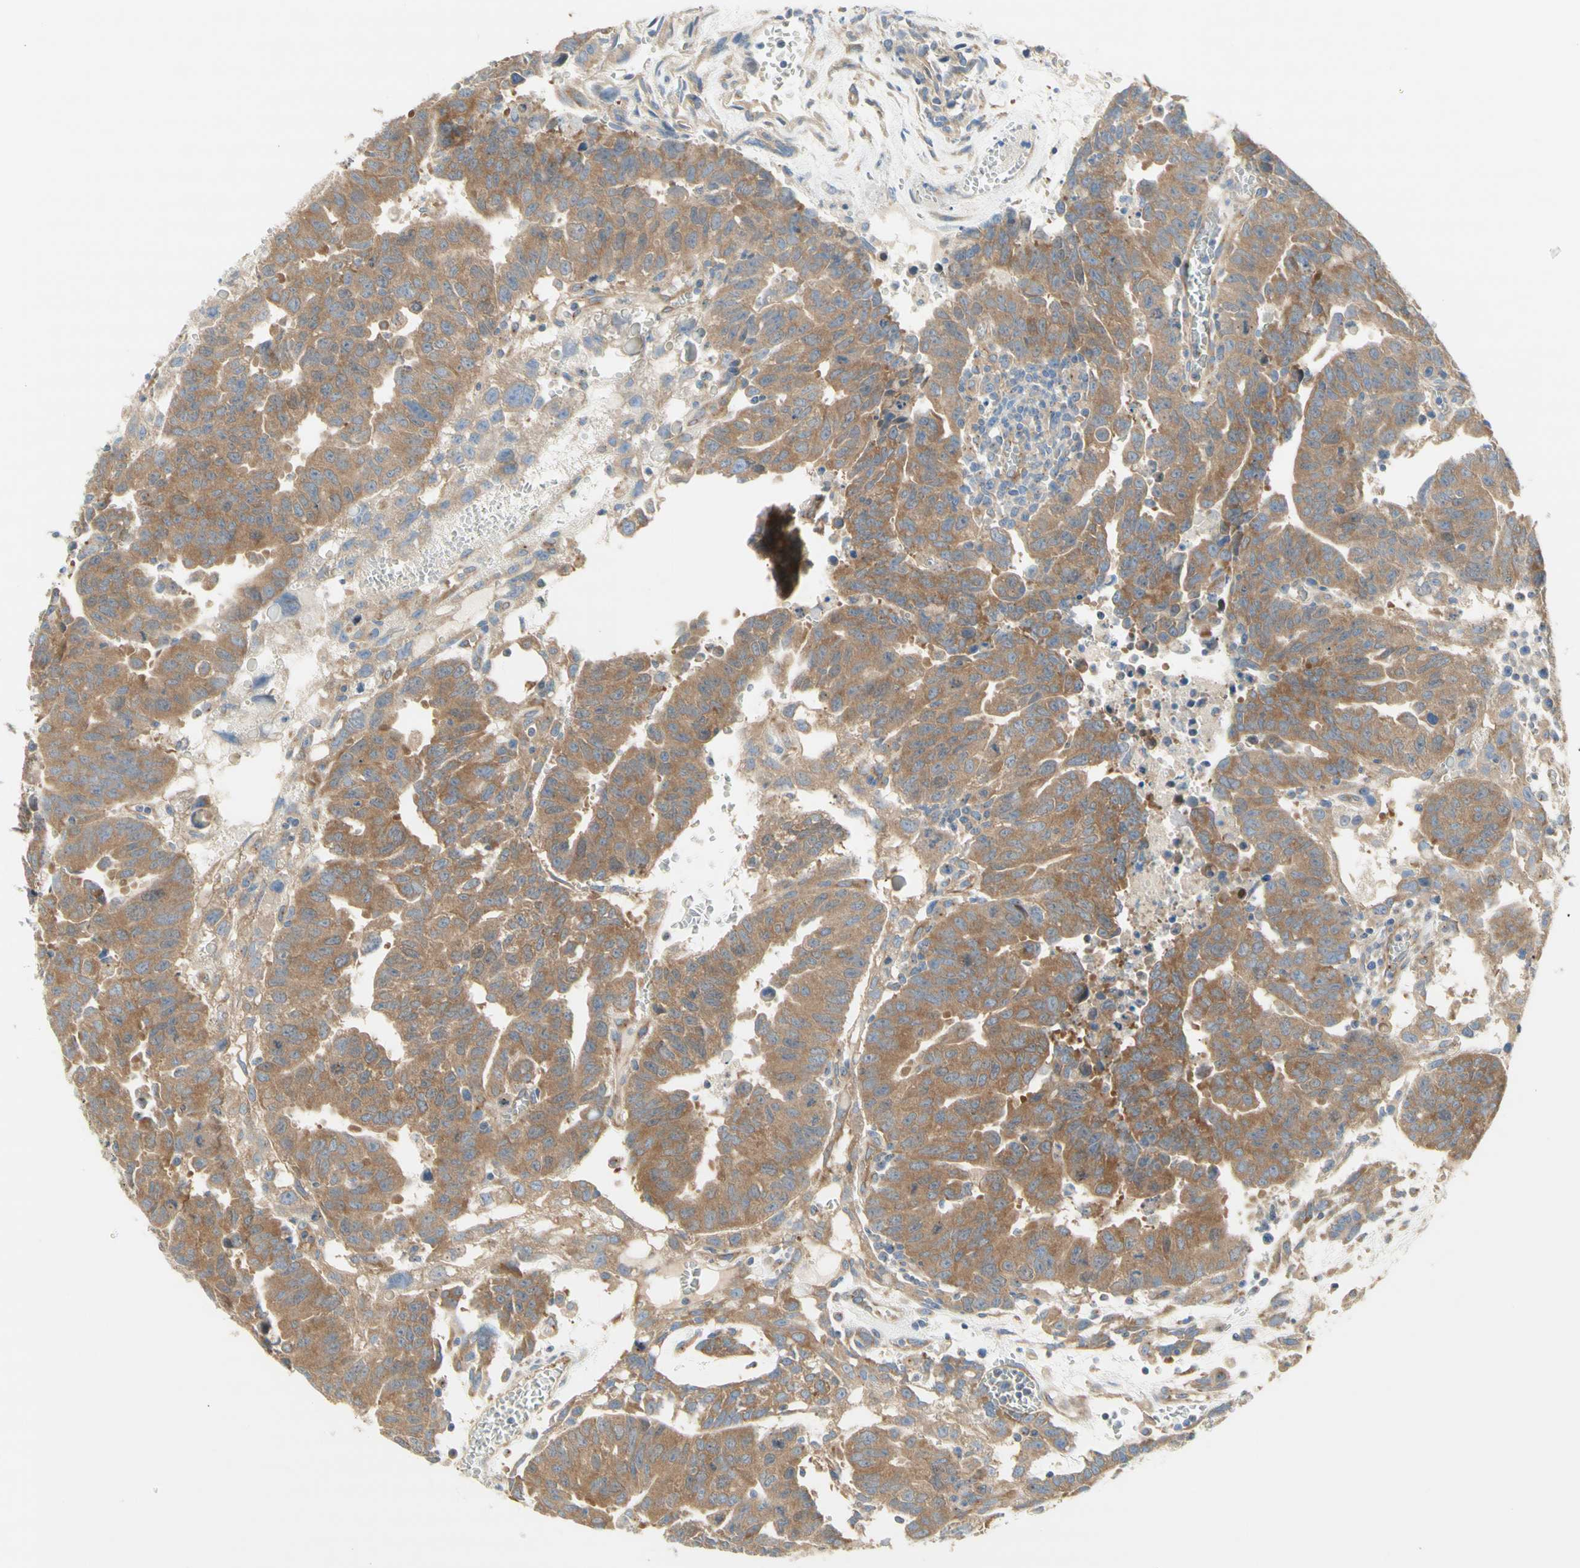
{"staining": {"intensity": "moderate", "quantity": ">75%", "location": "cytoplasmic/membranous"}, "tissue": "testis cancer", "cell_type": "Tumor cells", "image_type": "cancer", "snomed": [{"axis": "morphology", "description": "Seminoma, NOS"}, {"axis": "morphology", "description": "Carcinoma, Embryonal, NOS"}, {"axis": "topography", "description": "Testis"}], "caption": "Tumor cells reveal moderate cytoplasmic/membranous expression in about >75% of cells in testis cancer (embryonal carcinoma).", "gene": "DYNC1H1", "patient": {"sex": "male", "age": 52}}